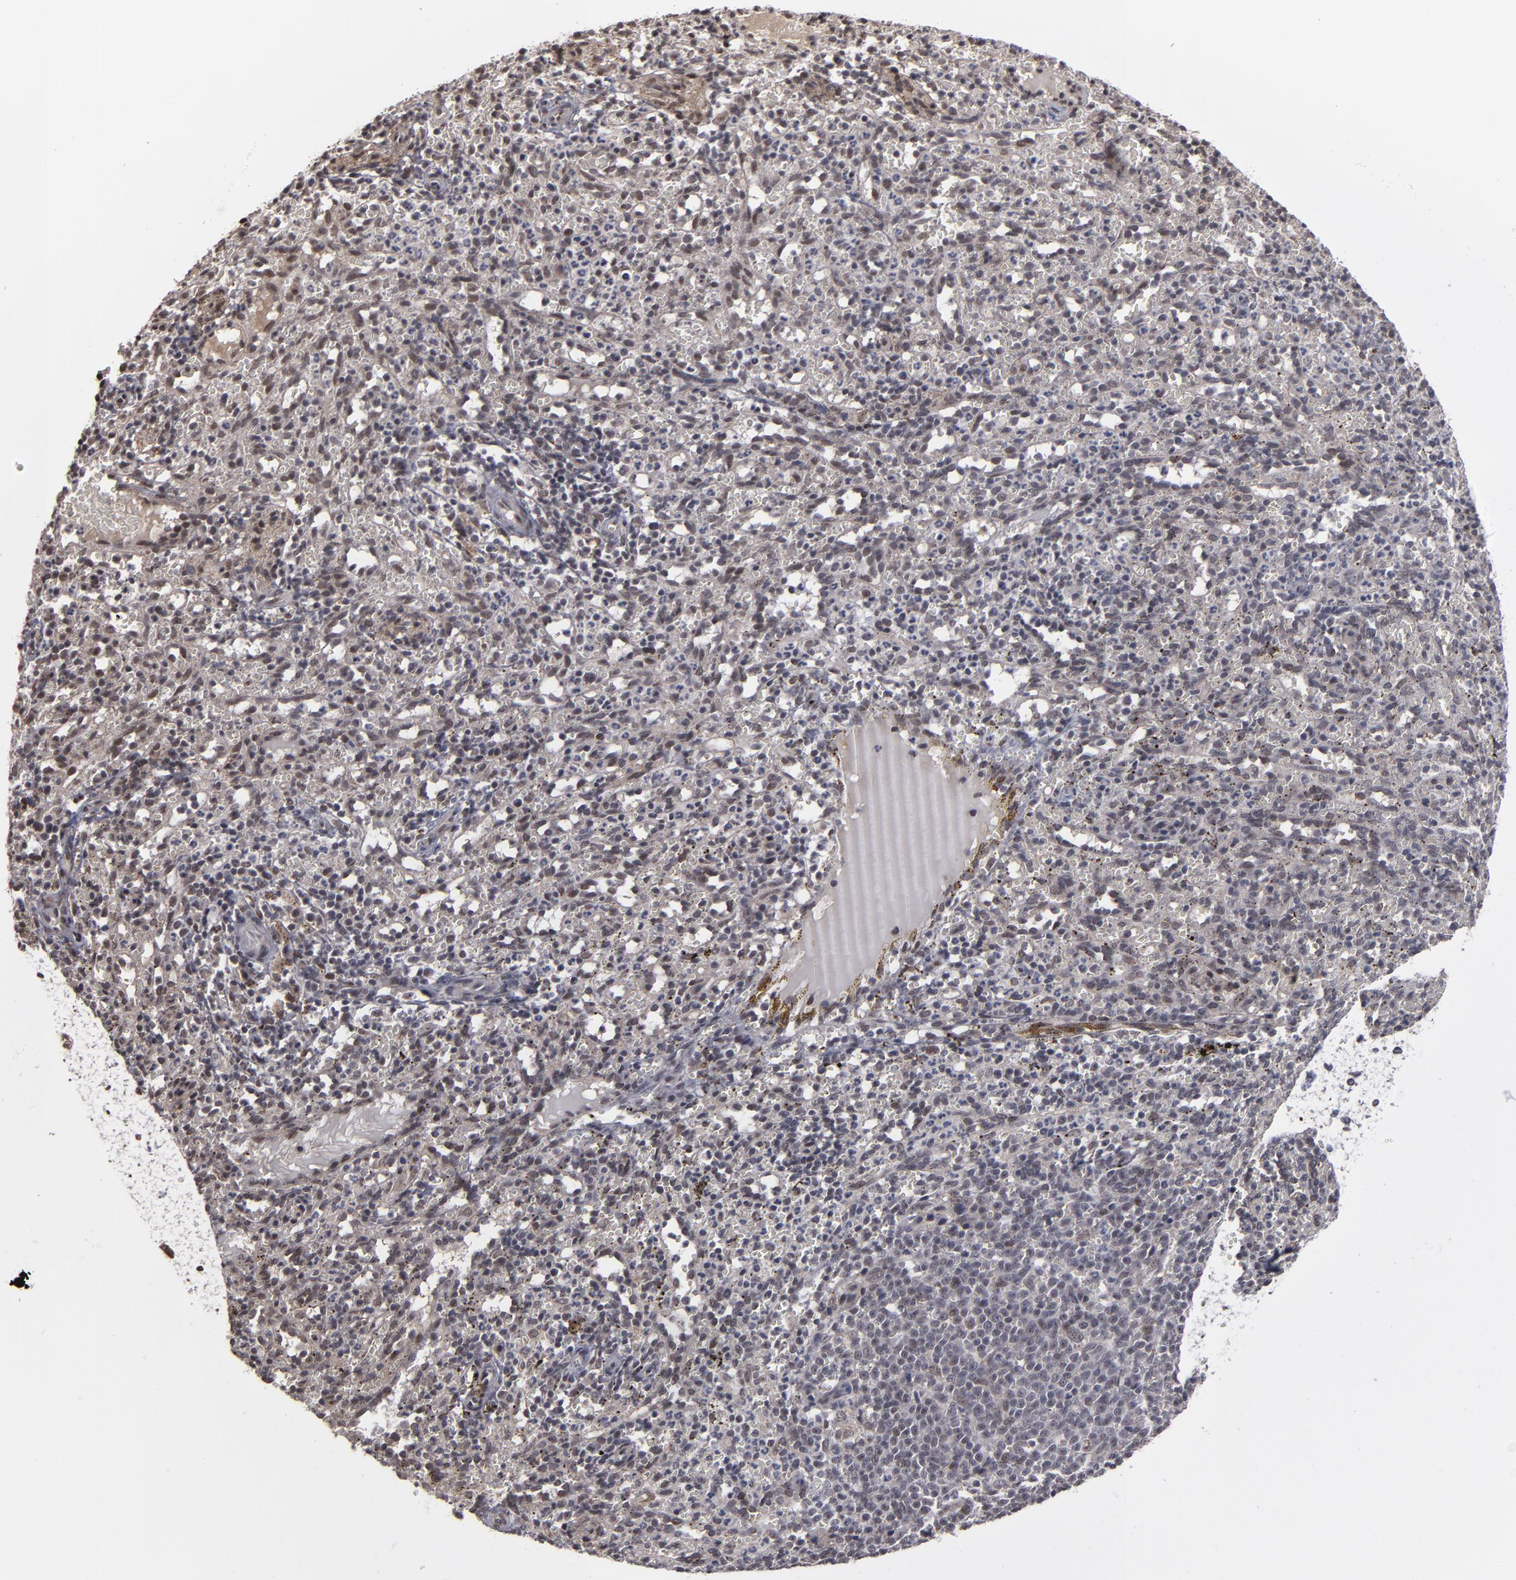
{"staining": {"intensity": "weak", "quantity": "<25%", "location": "nuclear"}, "tissue": "spleen", "cell_type": "Cells in red pulp", "image_type": "normal", "snomed": [{"axis": "morphology", "description": "Normal tissue, NOS"}, {"axis": "topography", "description": "Spleen"}], "caption": "Benign spleen was stained to show a protein in brown. There is no significant staining in cells in red pulp. (IHC, brightfield microscopy, high magnification).", "gene": "ZNF75A", "patient": {"sex": "female", "age": 10}}